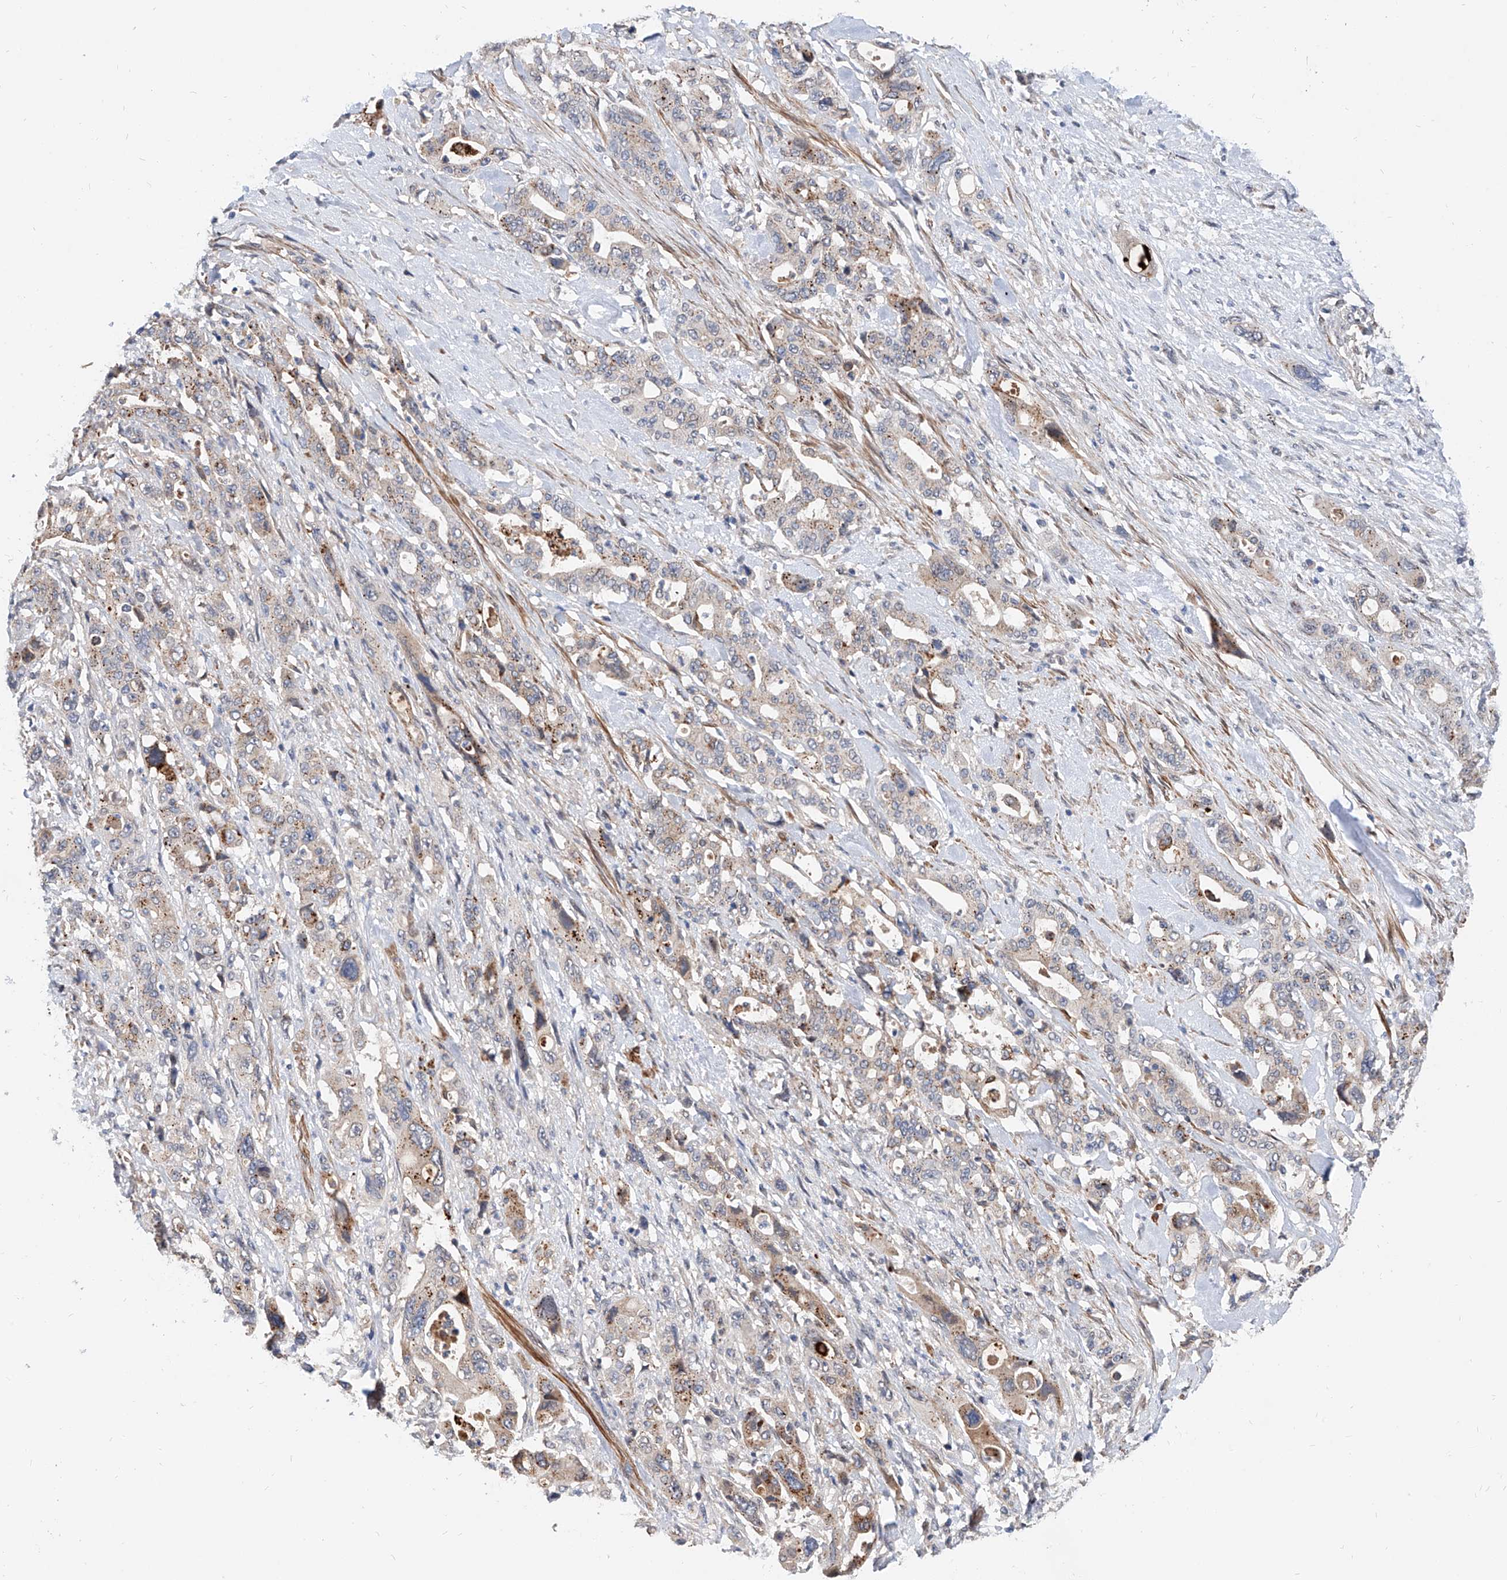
{"staining": {"intensity": "moderate", "quantity": "<25%", "location": "cytoplasmic/membranous"}, "tissue": "pancreatic cancer", "cell_type": "Tumor cells", "image_type": "cancer", "snomed": [{"axis": "morphology", "description": "Adenocarcinoma, NOS"}, {"axis": "topography", "description": "Pancreas"}], "caption": "IHC (DAB) staining of adenocarcinoma (pancreatic) reveals moderate cytoplasmic/membranous protein expression in approximately <25% of tumor cells. (brown staining indicates protein expression, while blue staining denotes nuclei).", "gene": "MAGEE2", "patient": {"sex": "male", "age": 46}}